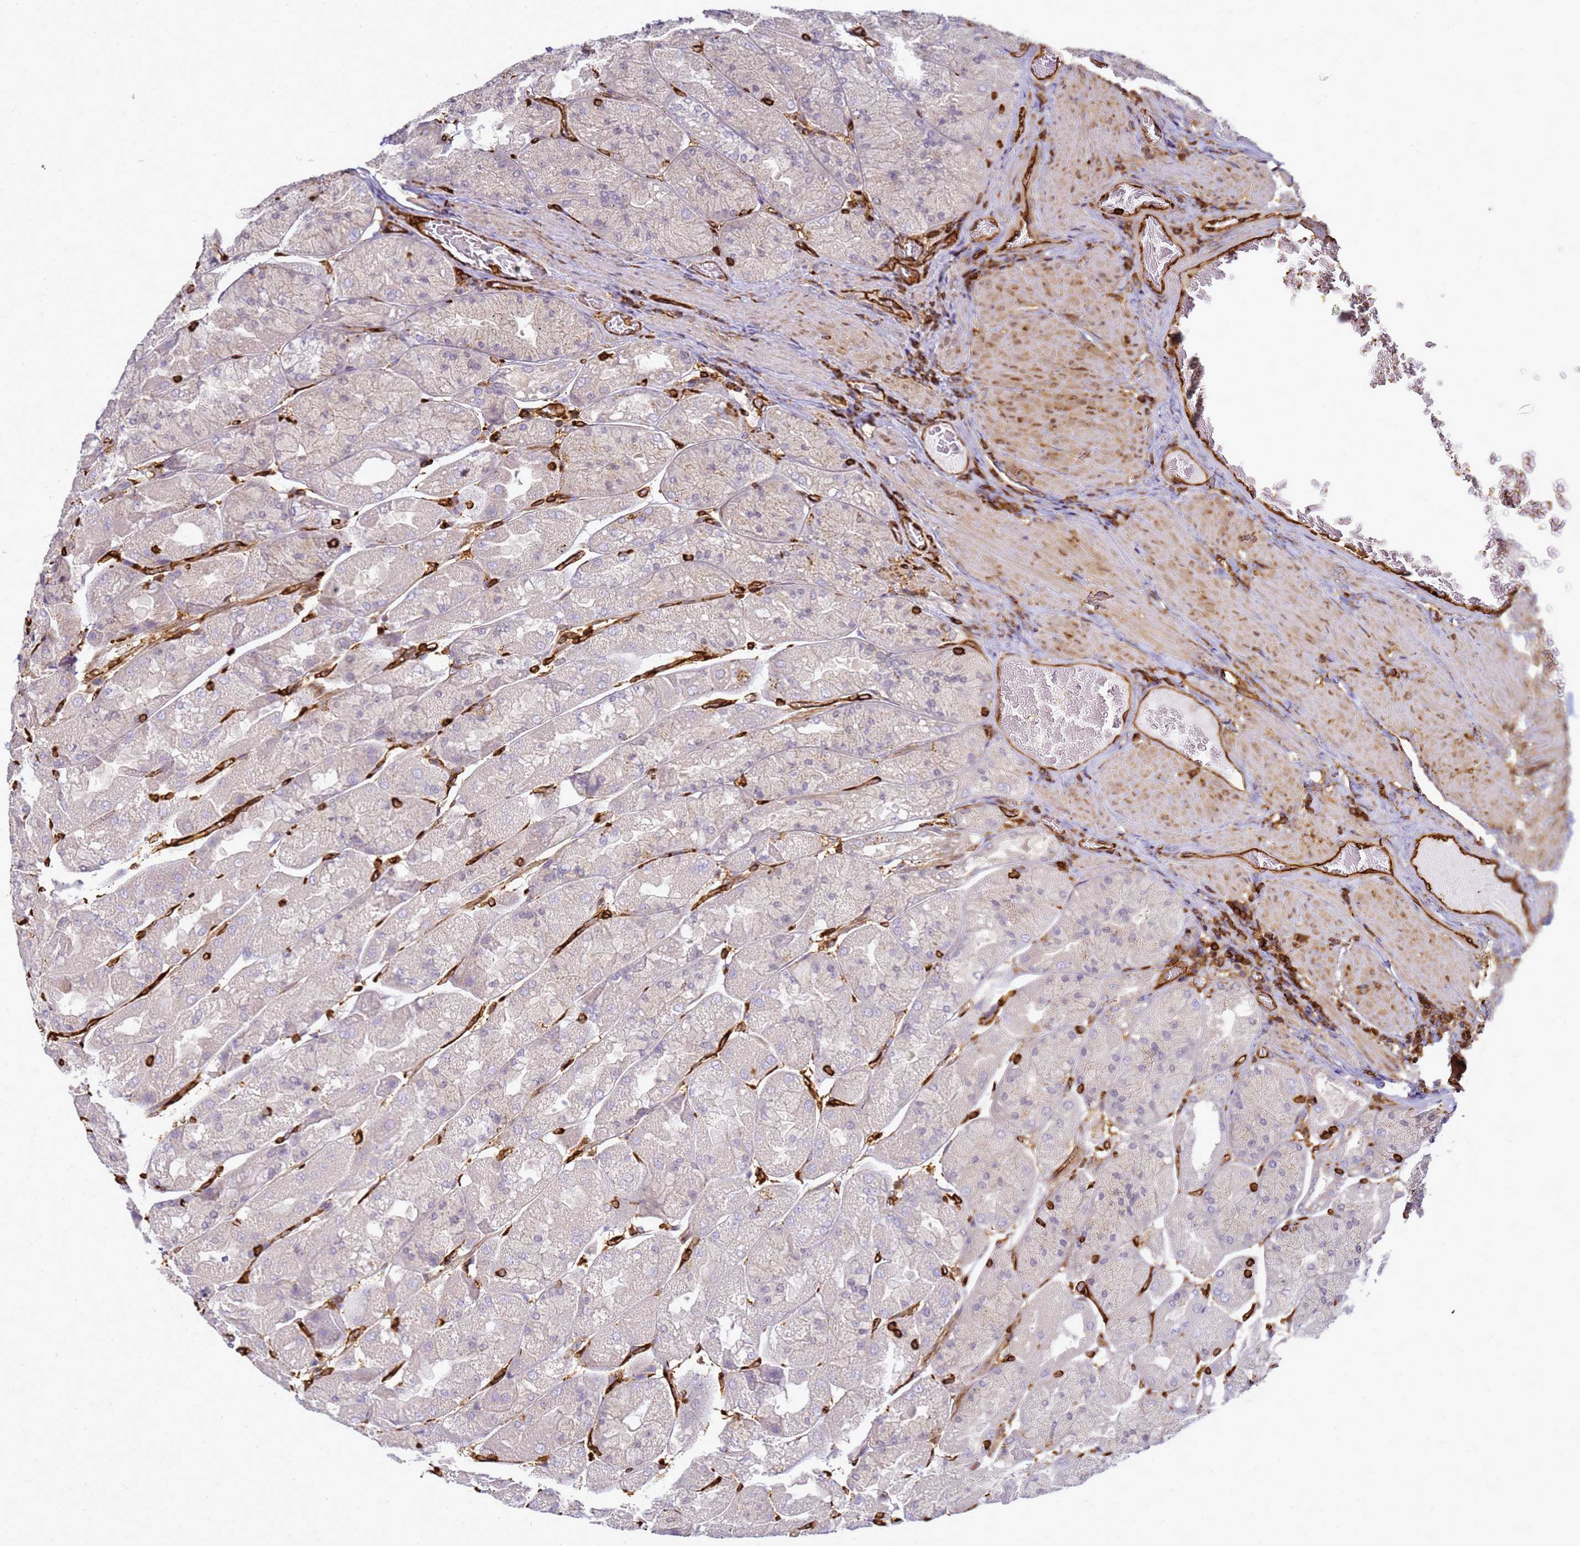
{"staining": {"intensity": "negative", "quantity": "none", "location": "none"}, "tissue": "stomach", "cell_type": "Glandular cells", "image_type": "normal", "snomed": [{"axis": "morphology", "description": "Normal tissue, NOS"}, {"axis": "topography", "description": "Stomach"}], "caption": "Glandular cells show no significant staining in benign stomach.", "gene": "ZBTB8OS", "patient": {"sex": "female", "age": 61}}